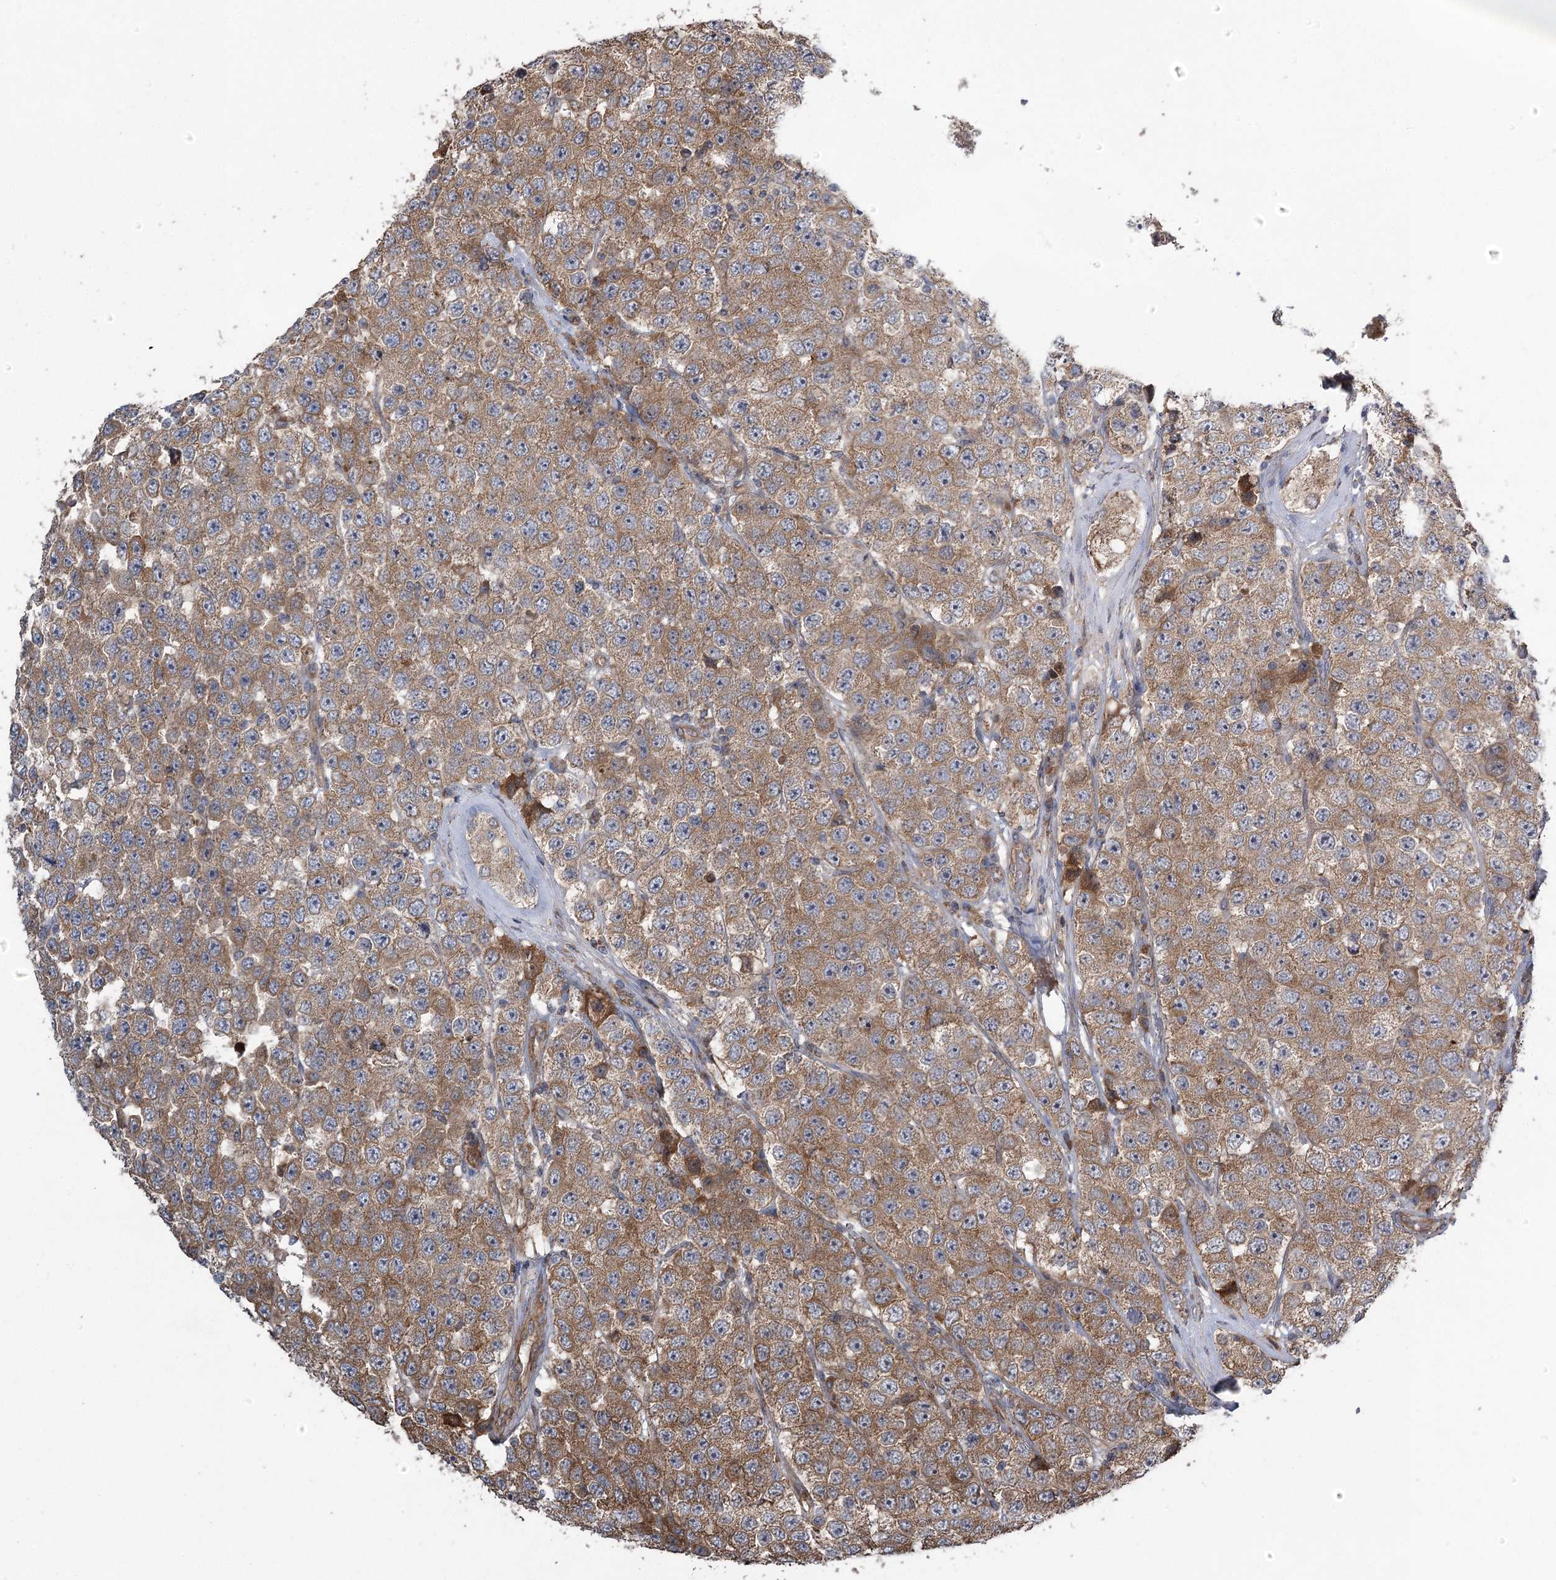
{"staining": {"intensity": "moderate", "quantity": ">75%", "location": "cytoplasmic/membranous"}, "tissue": "testis cancer", "cell_type": "Tumor cells", "image_type": "cancer", "snomed": [{"axis": "morphology", "description": "Seminoma, NOS"}, {"axis": "topography", "description": "Testis"}], "caption": "This image reveals testis cancer stained with IHC to label a protein in brown. The cytoplasmic/membranous of tumor cells show moderate positivity for the protein. Nuclei are counter-stained blue.", "gene": "RWDD4", "patient": {"sex": "male", "age": 28}}